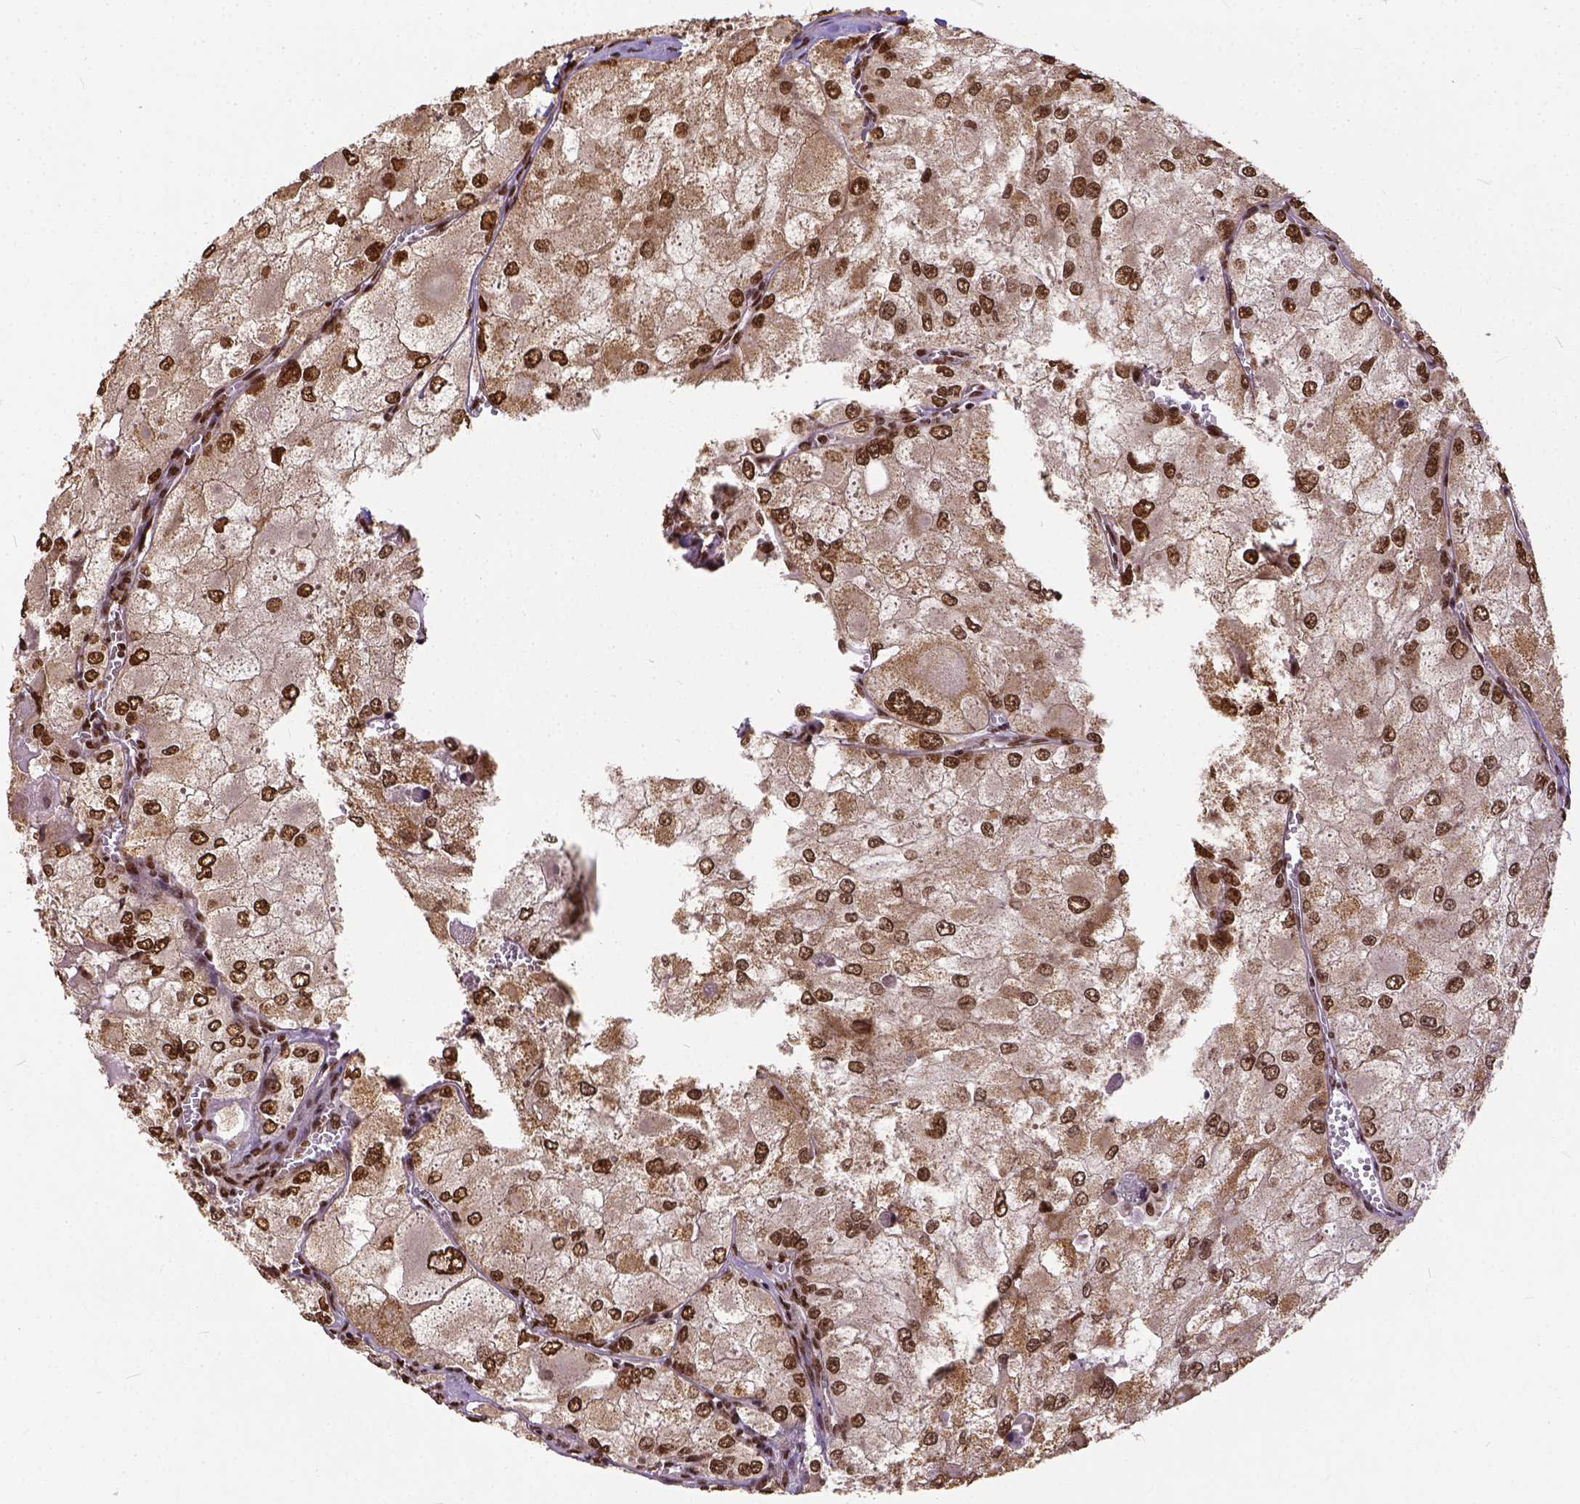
{"staining": {"intensity": "strong", "quantity": ">75%", "location": "nuclear"}, "tissue": "renal cancer", "cell_type": "Tumor cells", "image_type": "cancer", "snomed": [{"axis": "morphology", "description": "Adenocarcinoma, NOS"}, {"axis": "topography", "description": "Kidney"}], "caption": "This image reveals renal cancer stained with IHC to label a protein in brown. The nuclear of tumor cells show strong positivity for the protein. Nuclei are counter-stained blue.", "gene": "NACC1", "patient": {"sex": "female", "age": 70}}